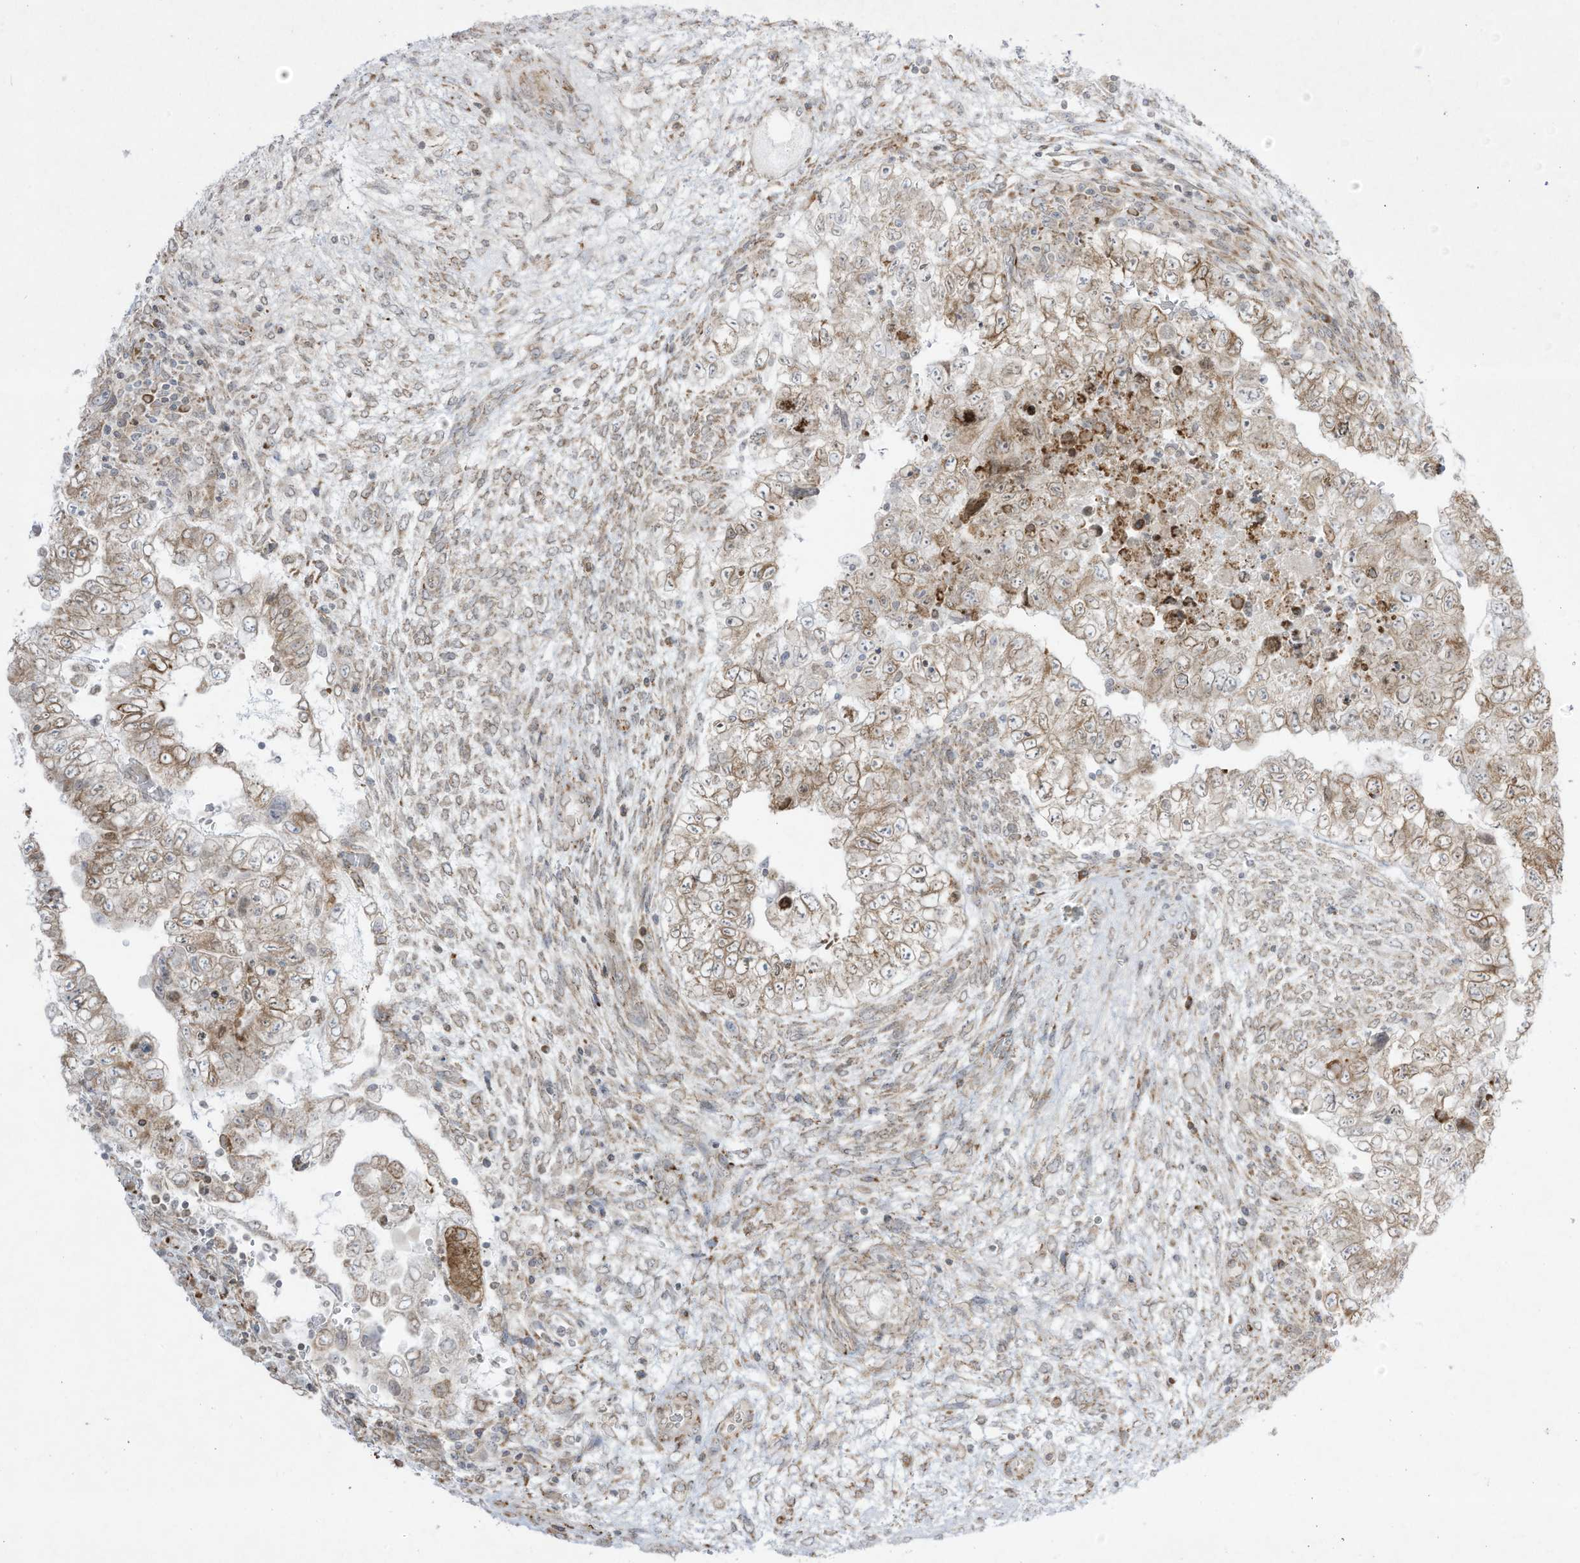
{"staining": {"intensity": "moderate", "quantity": "<25%", "location": "cytoplasmic/membranous"}, "tissue": "testis cancer", "cell_type": "Tumor cells", "image_type": "cancer", "snomed": [{"axis": "morphology", "description": "Carcinoma, Embryonal, NOS"}, {"axis": "topography", "description": "Testis"}], "caption": "Protein staining of embryonal carcinoma (testis) tissue displays moderate cytoplasmic/membranous expression in approximately <25% of tumor cells. (IHC, brightfield microscopy, high magnification).", "gene": "PTK6", "patient": {"sex": "male", "age": 37}}